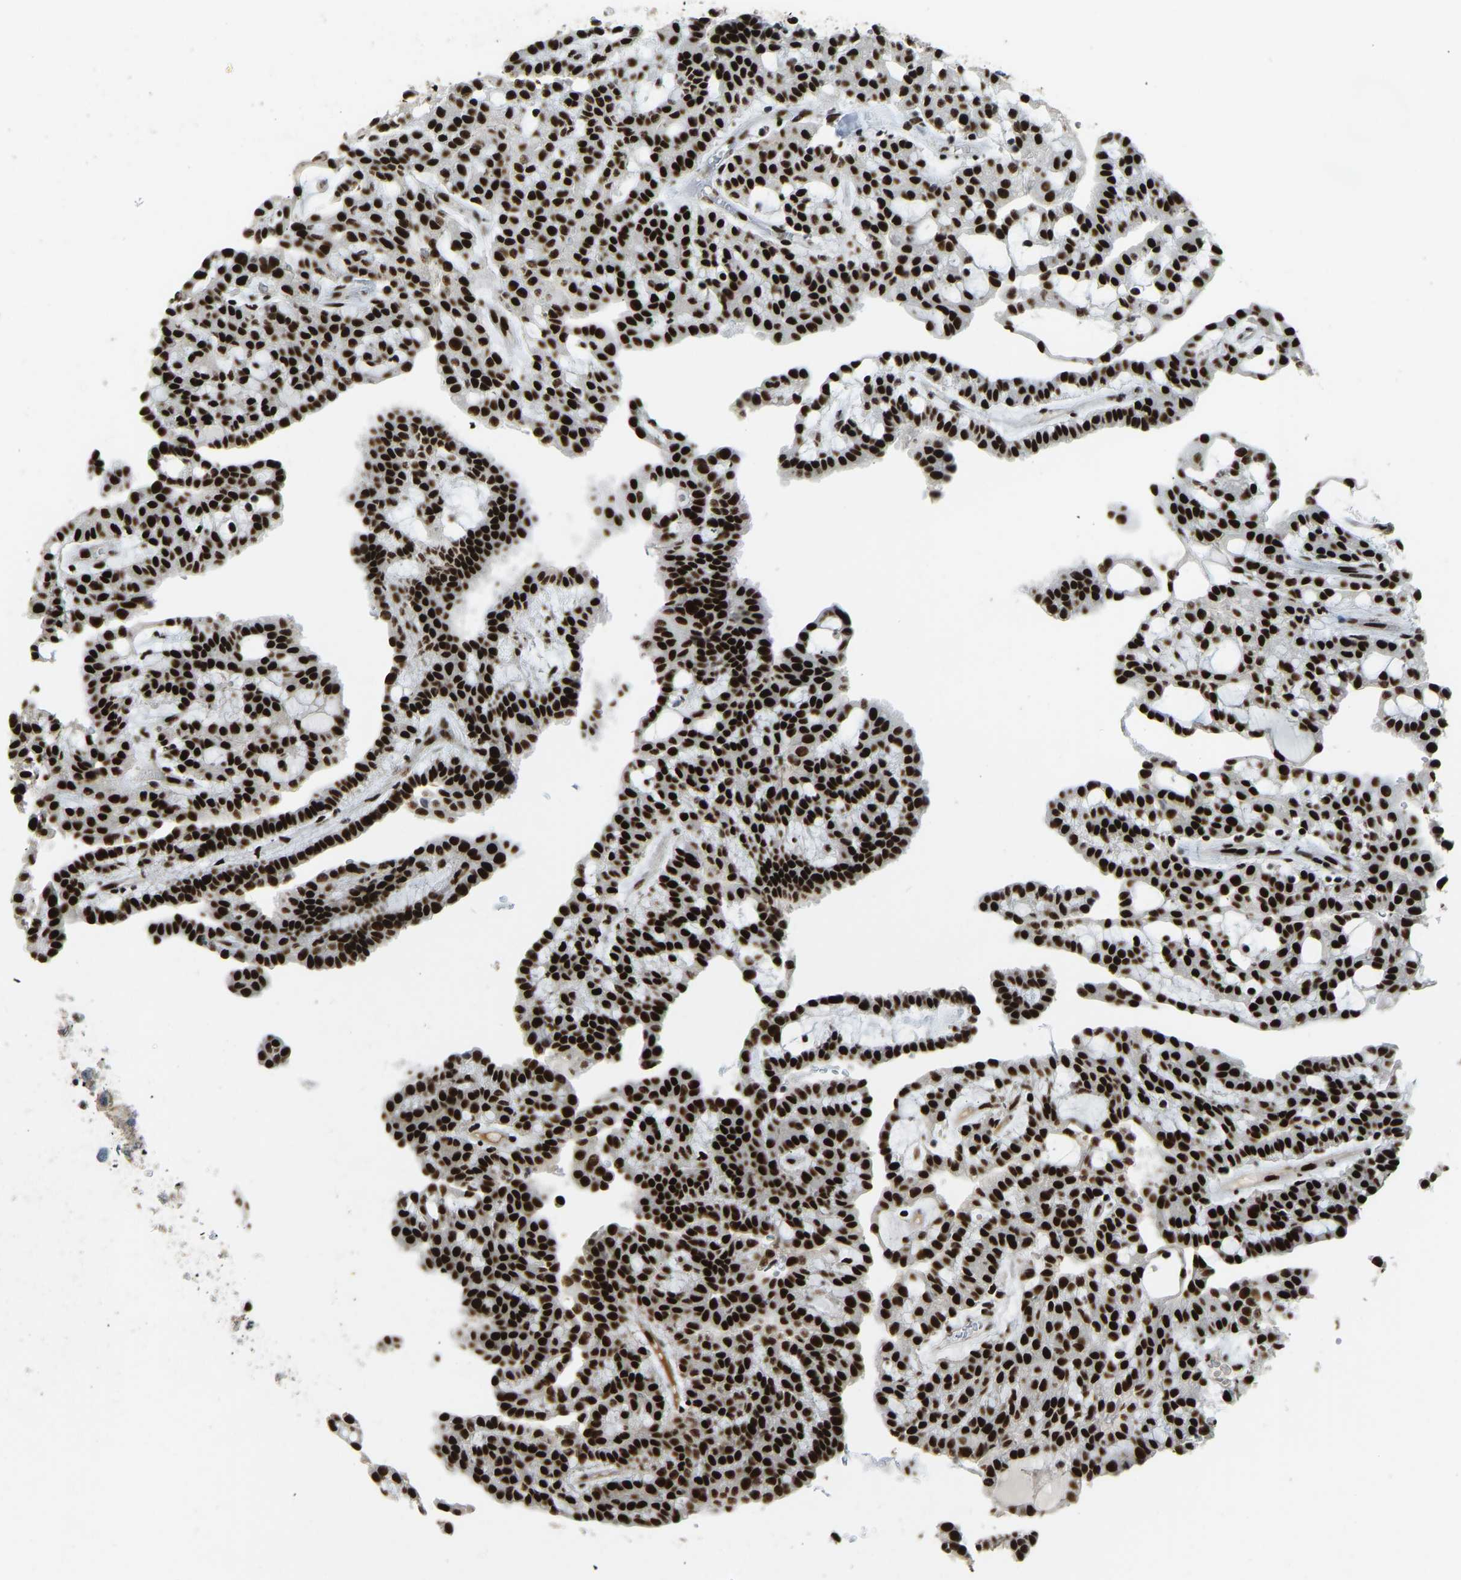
{"staining": {"intensity": "strong", "quantity": ">75%", "location": "nuclear"}, "tissue": "renal cancer", "cell_type": "Tumor cells", "image_type": "cancer", "snomed": [{"axis": "morphology", "description": "Adenocarcinoma, NOS"}, {"axis": "topography", "description": "Kidney"}], "caption": "A brown stain highlights strong nuclear expression of a protein in renal cancer tumor cells.", "gene": "FOXK1", "patient": {"sex": "male", "age": 63}}